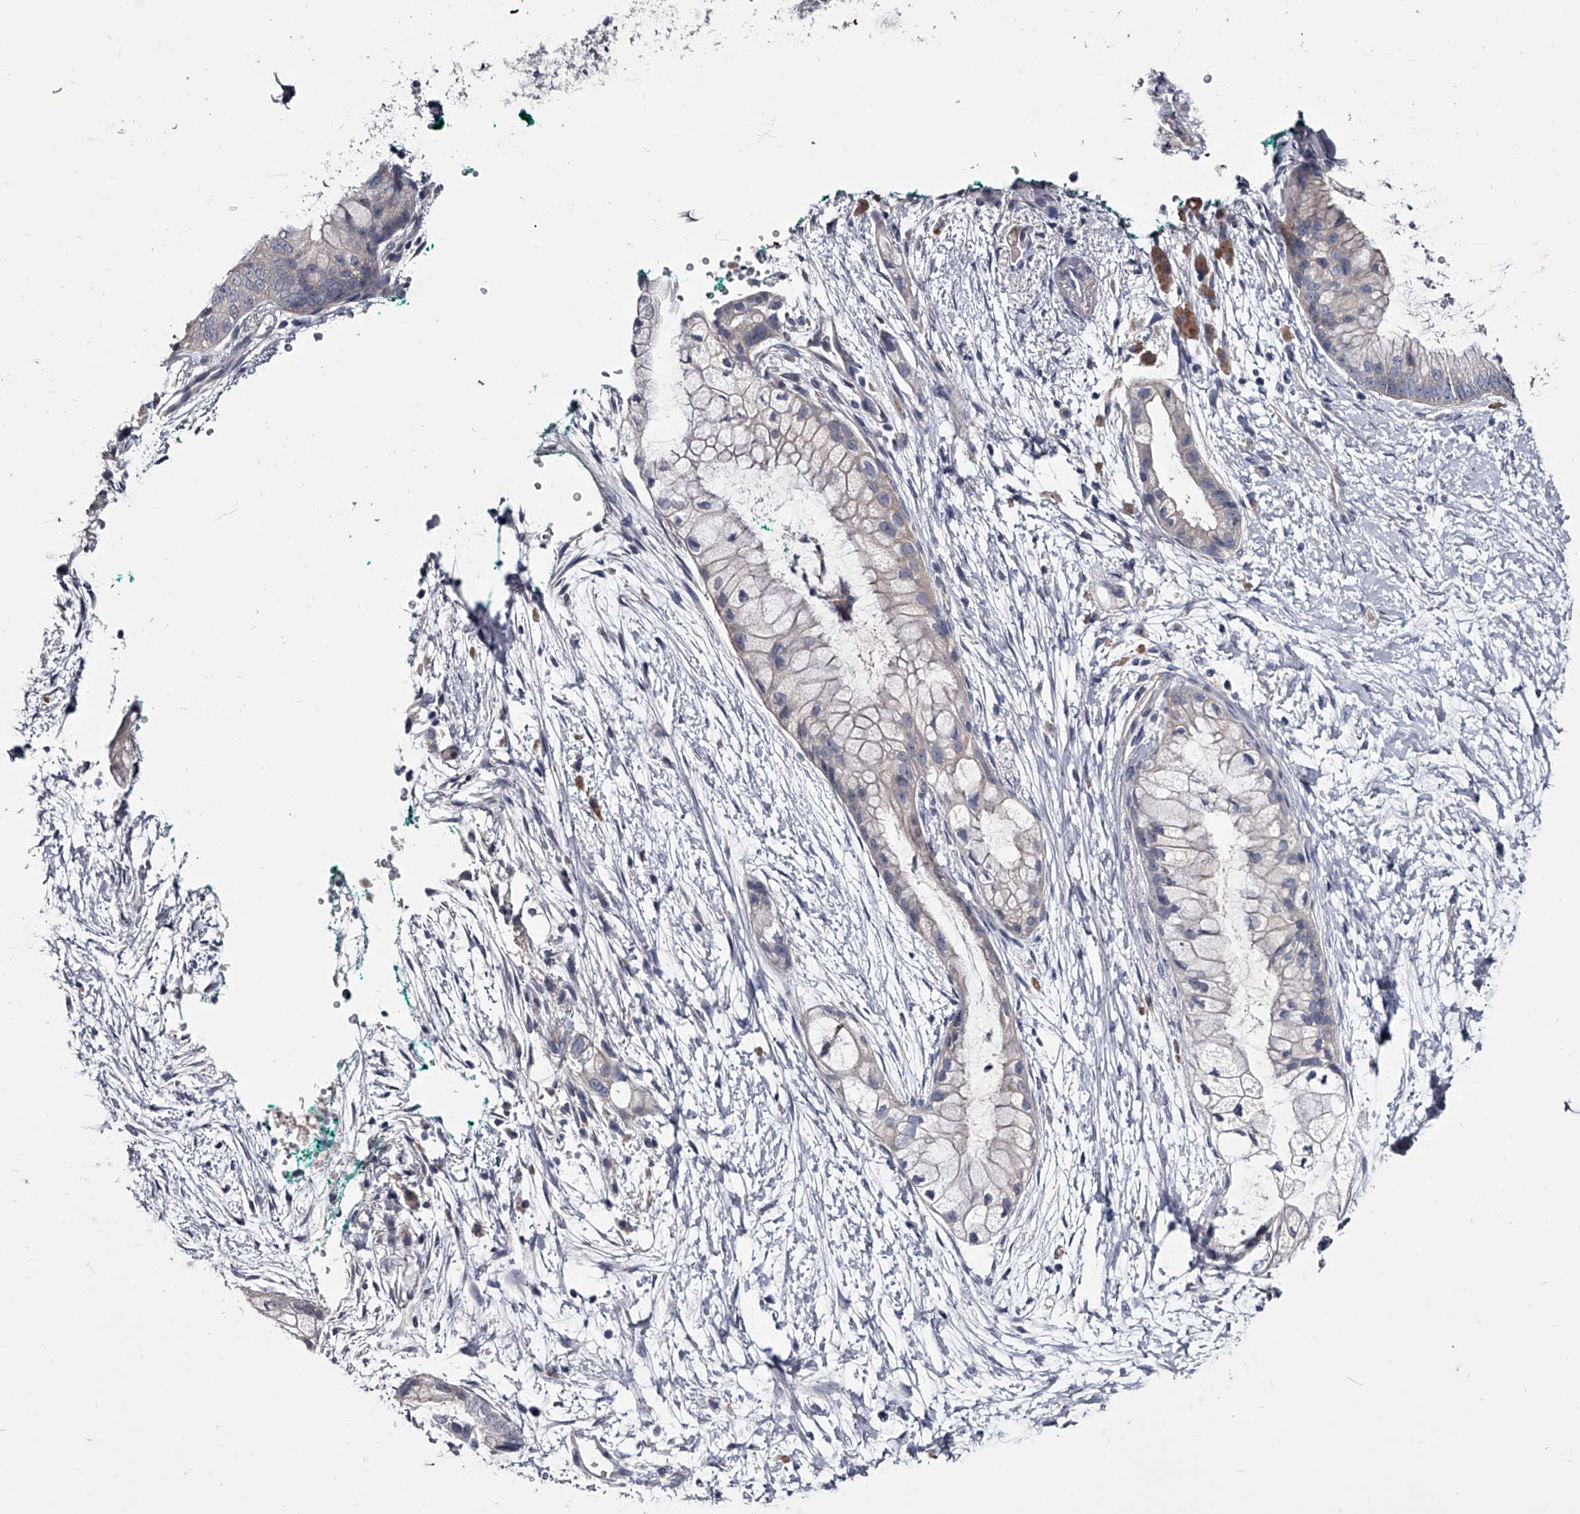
{"staining": {"intensity": "negative", "quantity": "none", "location": "none"}, "tissue": "pancreatic cancer", "cell_type": "Tumor cells", "image_type": "cancer", "snomed": [{"axis": "morphology", "description": "Adenocarcinoma, NOS"}, {"axis": "topography", "description": "Pancreas"}], "caption": "Protein analysis of adenocarcinoma (pancreatic) demonstrates no significant staining in tumor cells.", "gene": "GAPVD1", "patient": {"sex": "male", "age": 53}}